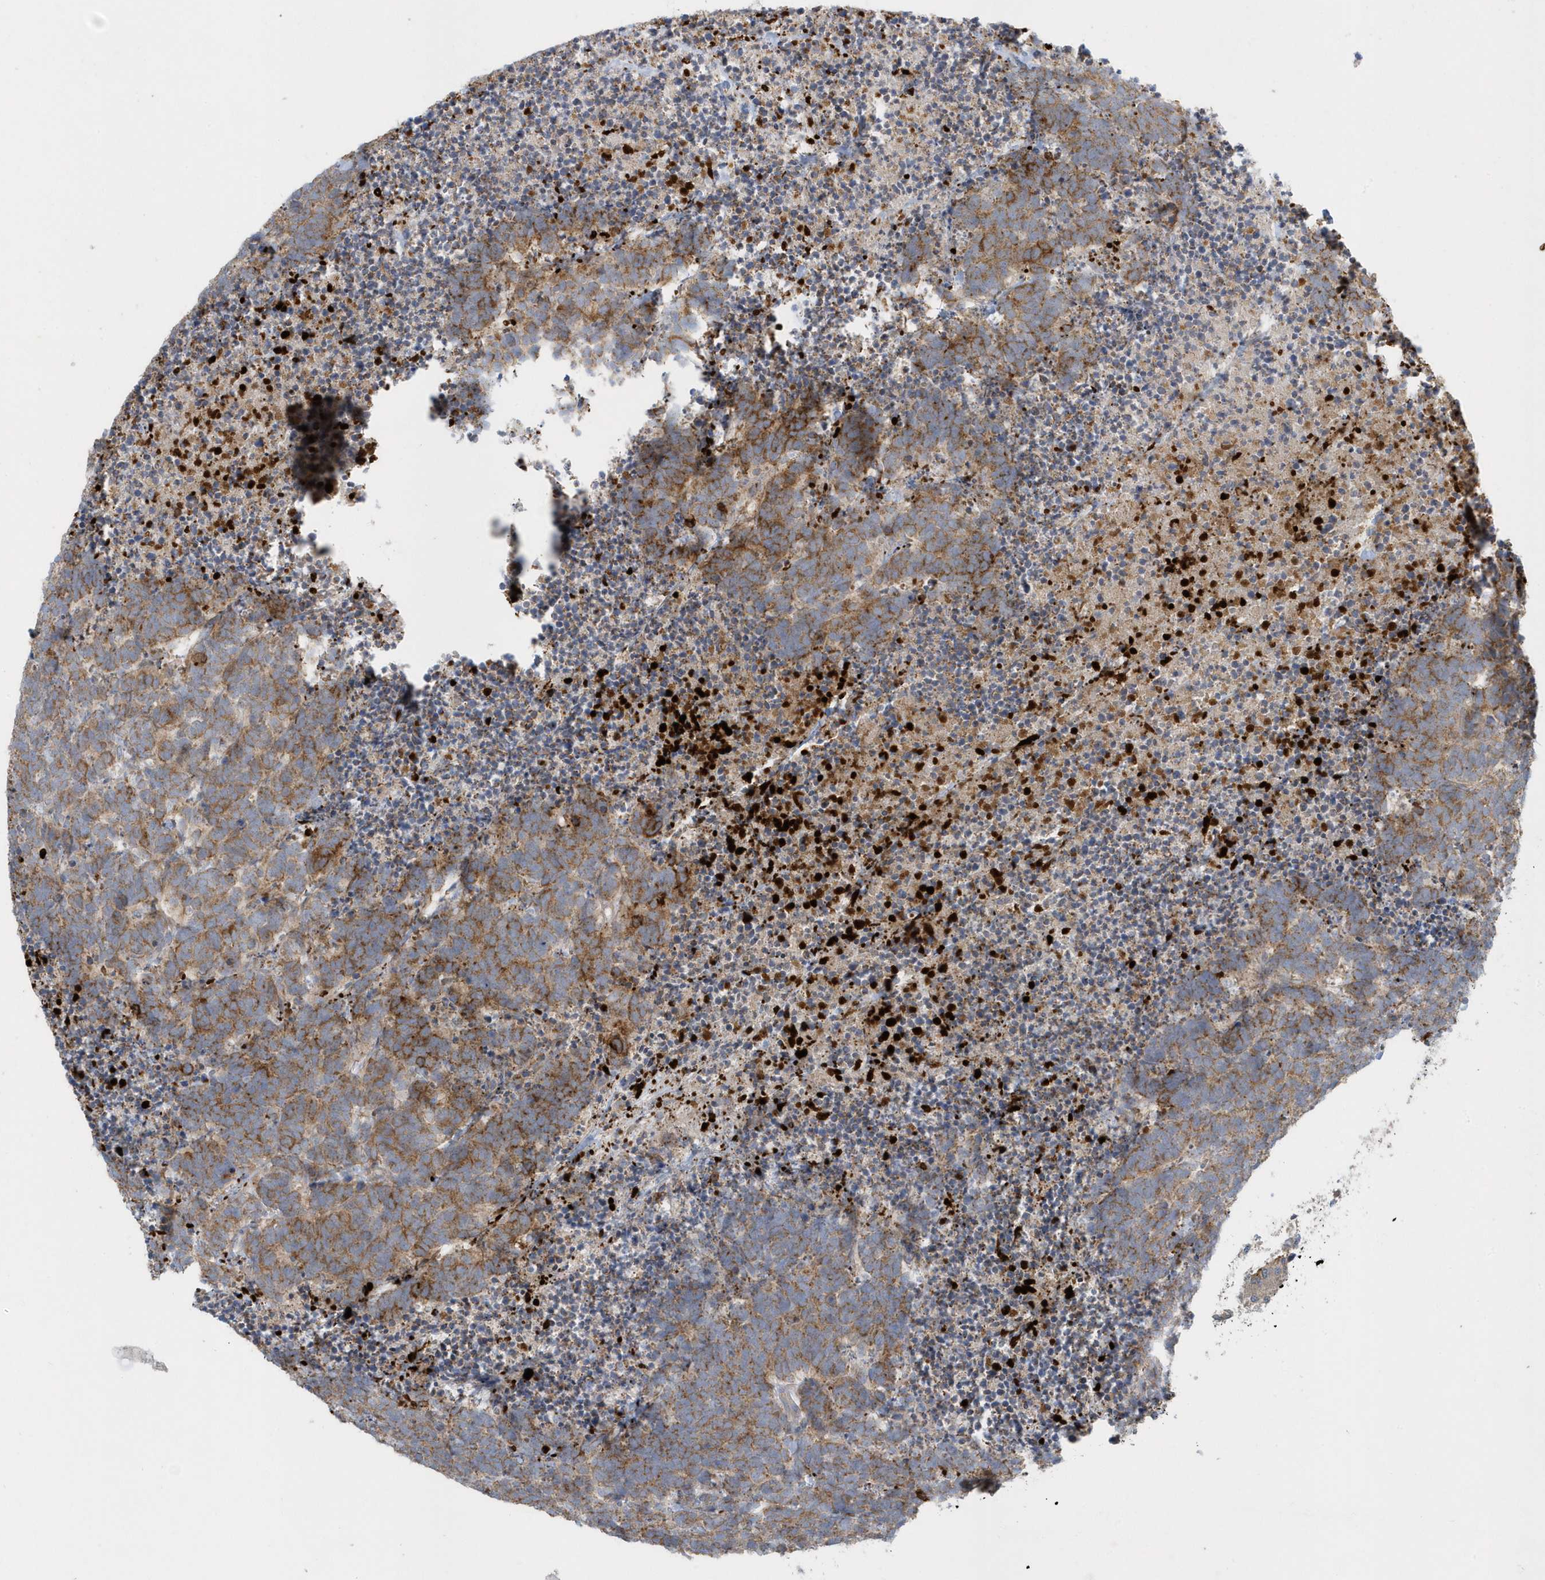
{"staining": {"intensity": "moderate", "quantity": ">75%", "location": "cytoplasmic/membranous"}, "tissue": "carcinoid", "cell_type": "Tumor cells", "image_type": "cancer", "snomed": [{"axis": "morphology", "description": "Carcinoma, NOS"}, {"axis": "morphology", "description": "Carcinoid, malignant, NOS"}, {"axis": "topography", "description": "Urinary bladder"}], "caption": "Carcinoid was stained to show a protein in brown. There is medium levels of moderate cytoplasmic/membranous positivity in about >75% of tumor cells.", "gene": "SLC38A2", "patient": {"sex": "male", "age": 57}}